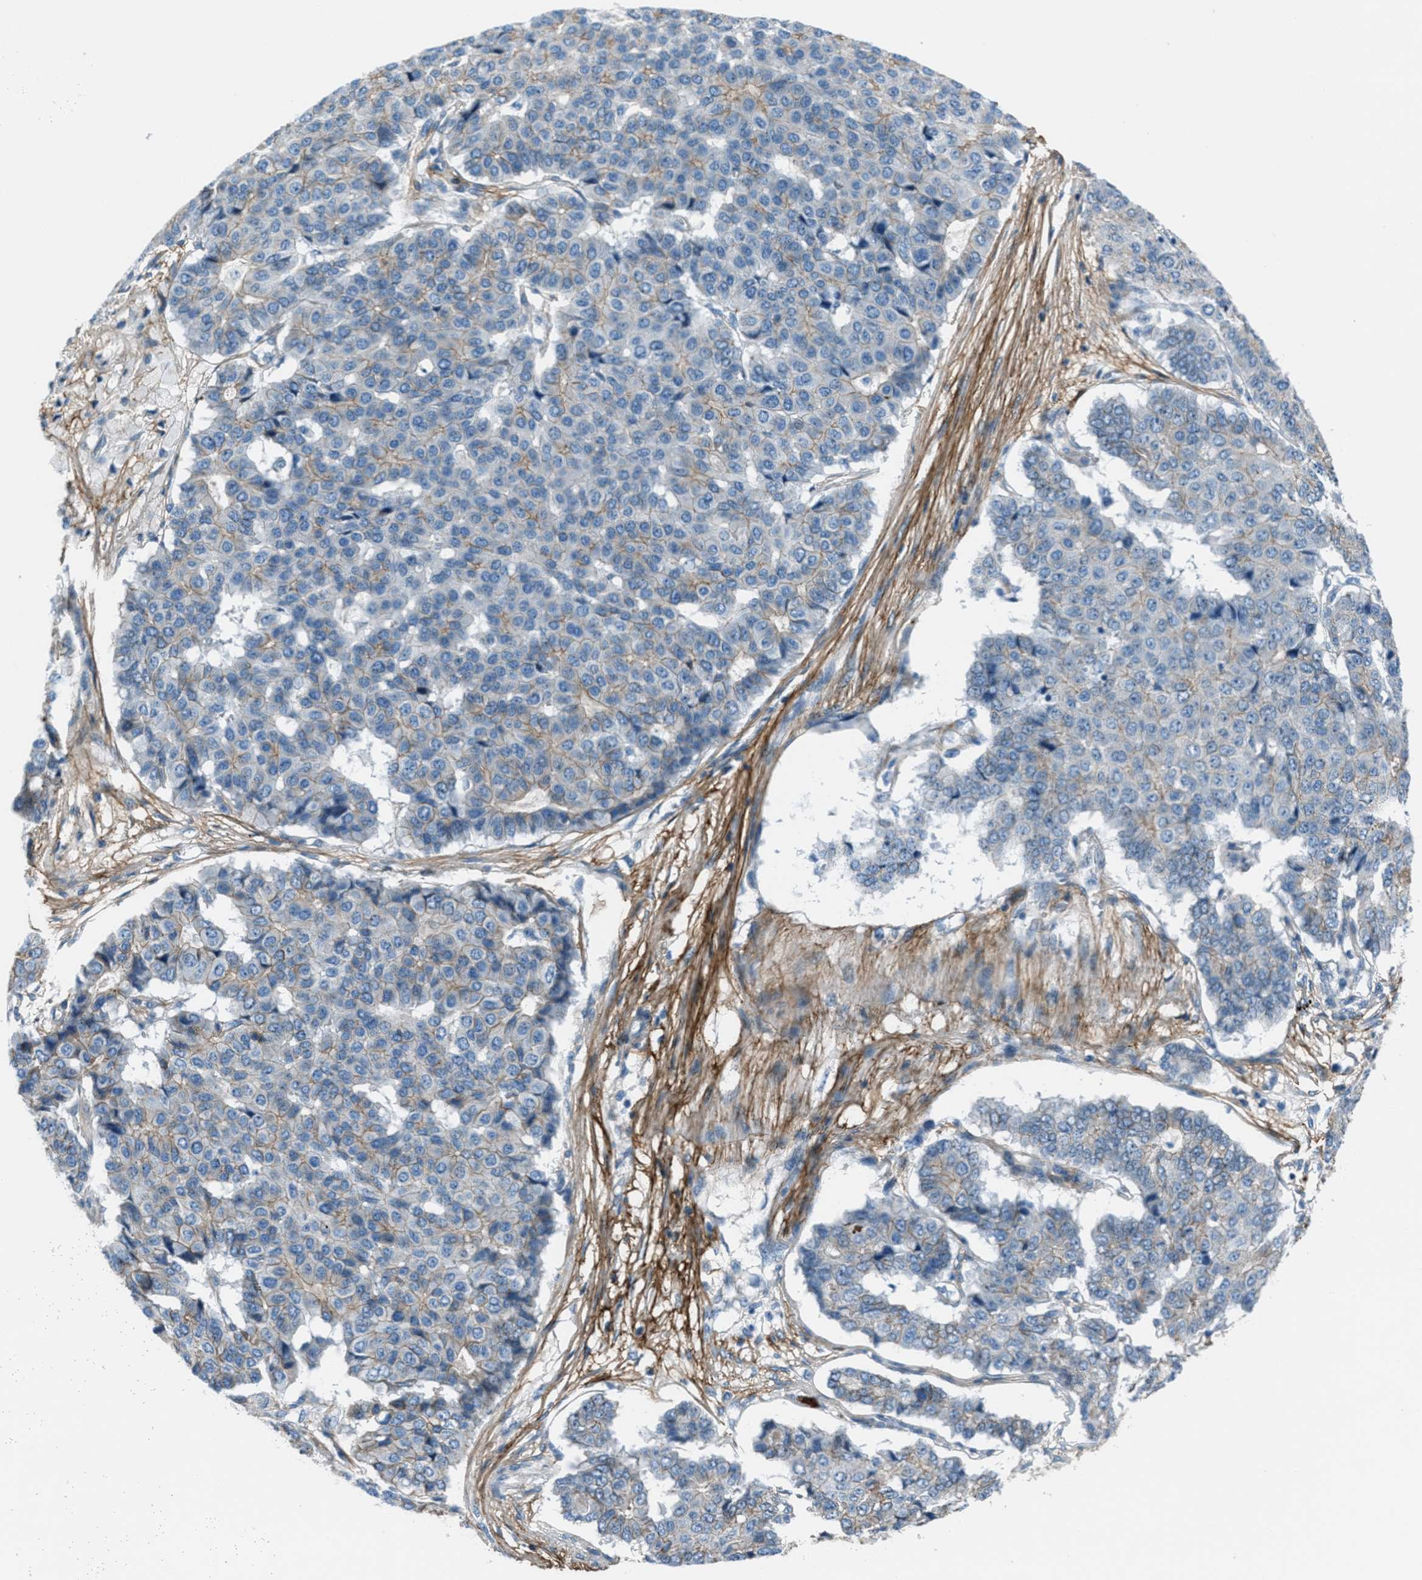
{"staining": {"intensity": "weak", "quantity": "<25%", "location": "cytoplasmic/membranous"}, "tissue": "pancreatic cancer", "cell_type": "Tumor cells", "image_type": "cancer", "snomed": [{"axis": "morphology", "description": "Adenocarcinoma, NOS"}, {"axis": "topography", "description": "Pancreas"}], "caption": "An immunohistochemistry photomicrograph of pancreatic cancer (adenocarcinoma) is shown. There is no staining in tumor cells of pancreatic cancer (adenocarcinoma).", "gene": "FBN1", "patient": {"sex": "male", "age": 50}}